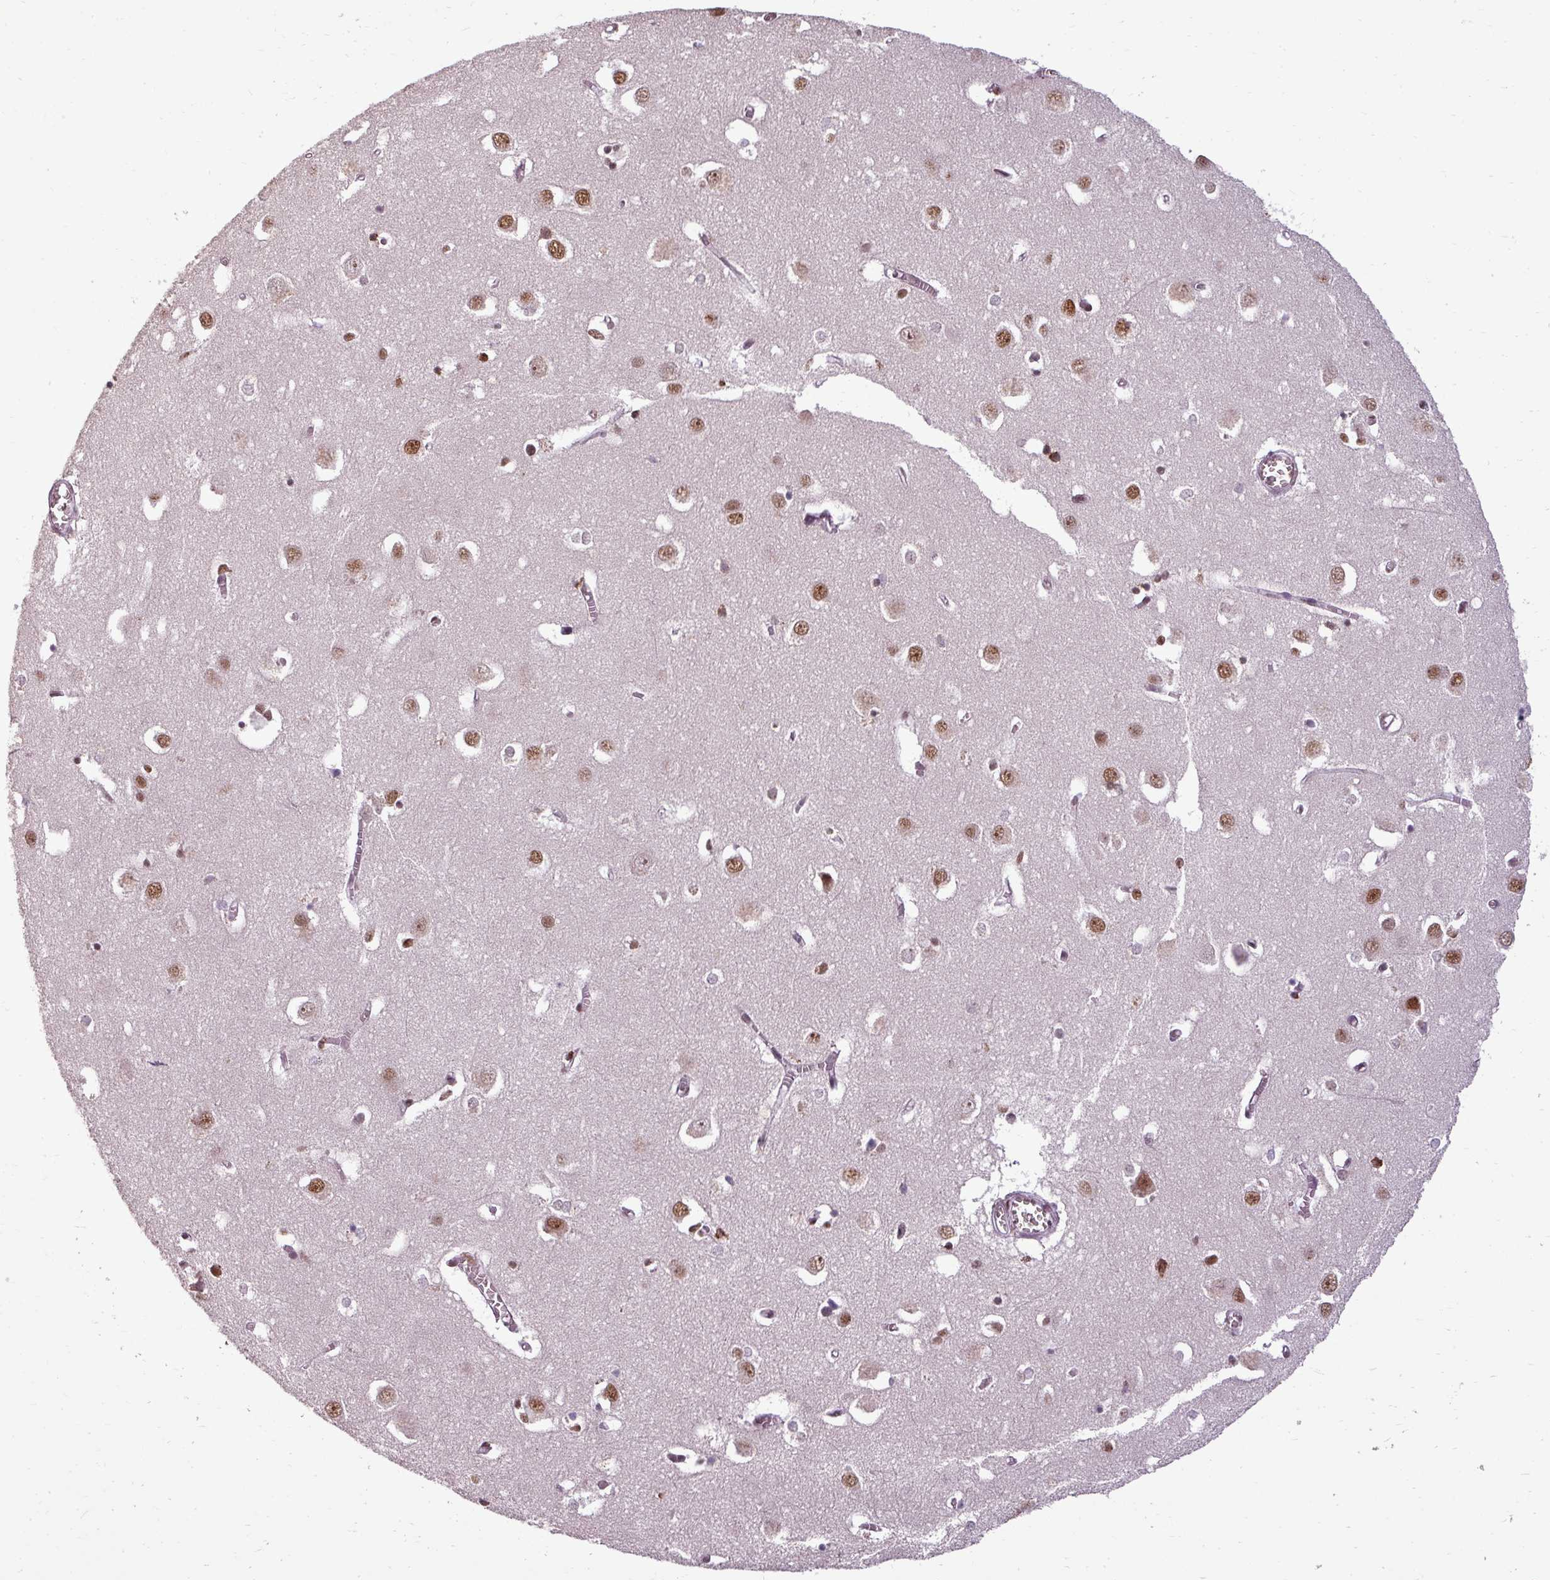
{"staining": {"intensity": "moderate", "quantity": ">75%", "location": "nuclear"}, "tissue": "cerebral cortex", "cell_type": "Endothelial cells", "image_type": "normal", "snomed": [{"axis": "morphology", "description": "Normal tissue, NOS"}, {"axis": "topography", "description": "Cerebral cortex"}], "caption": "The immunohistochemical stain highlights moderate nuclear staining in endothelial cells of normal cerebral cortex. (brown staining indicates protein expression, while blue staining denotes nuclei).", "gene": "BCAS3", "patient": {"sex": "male", "age": 70}}